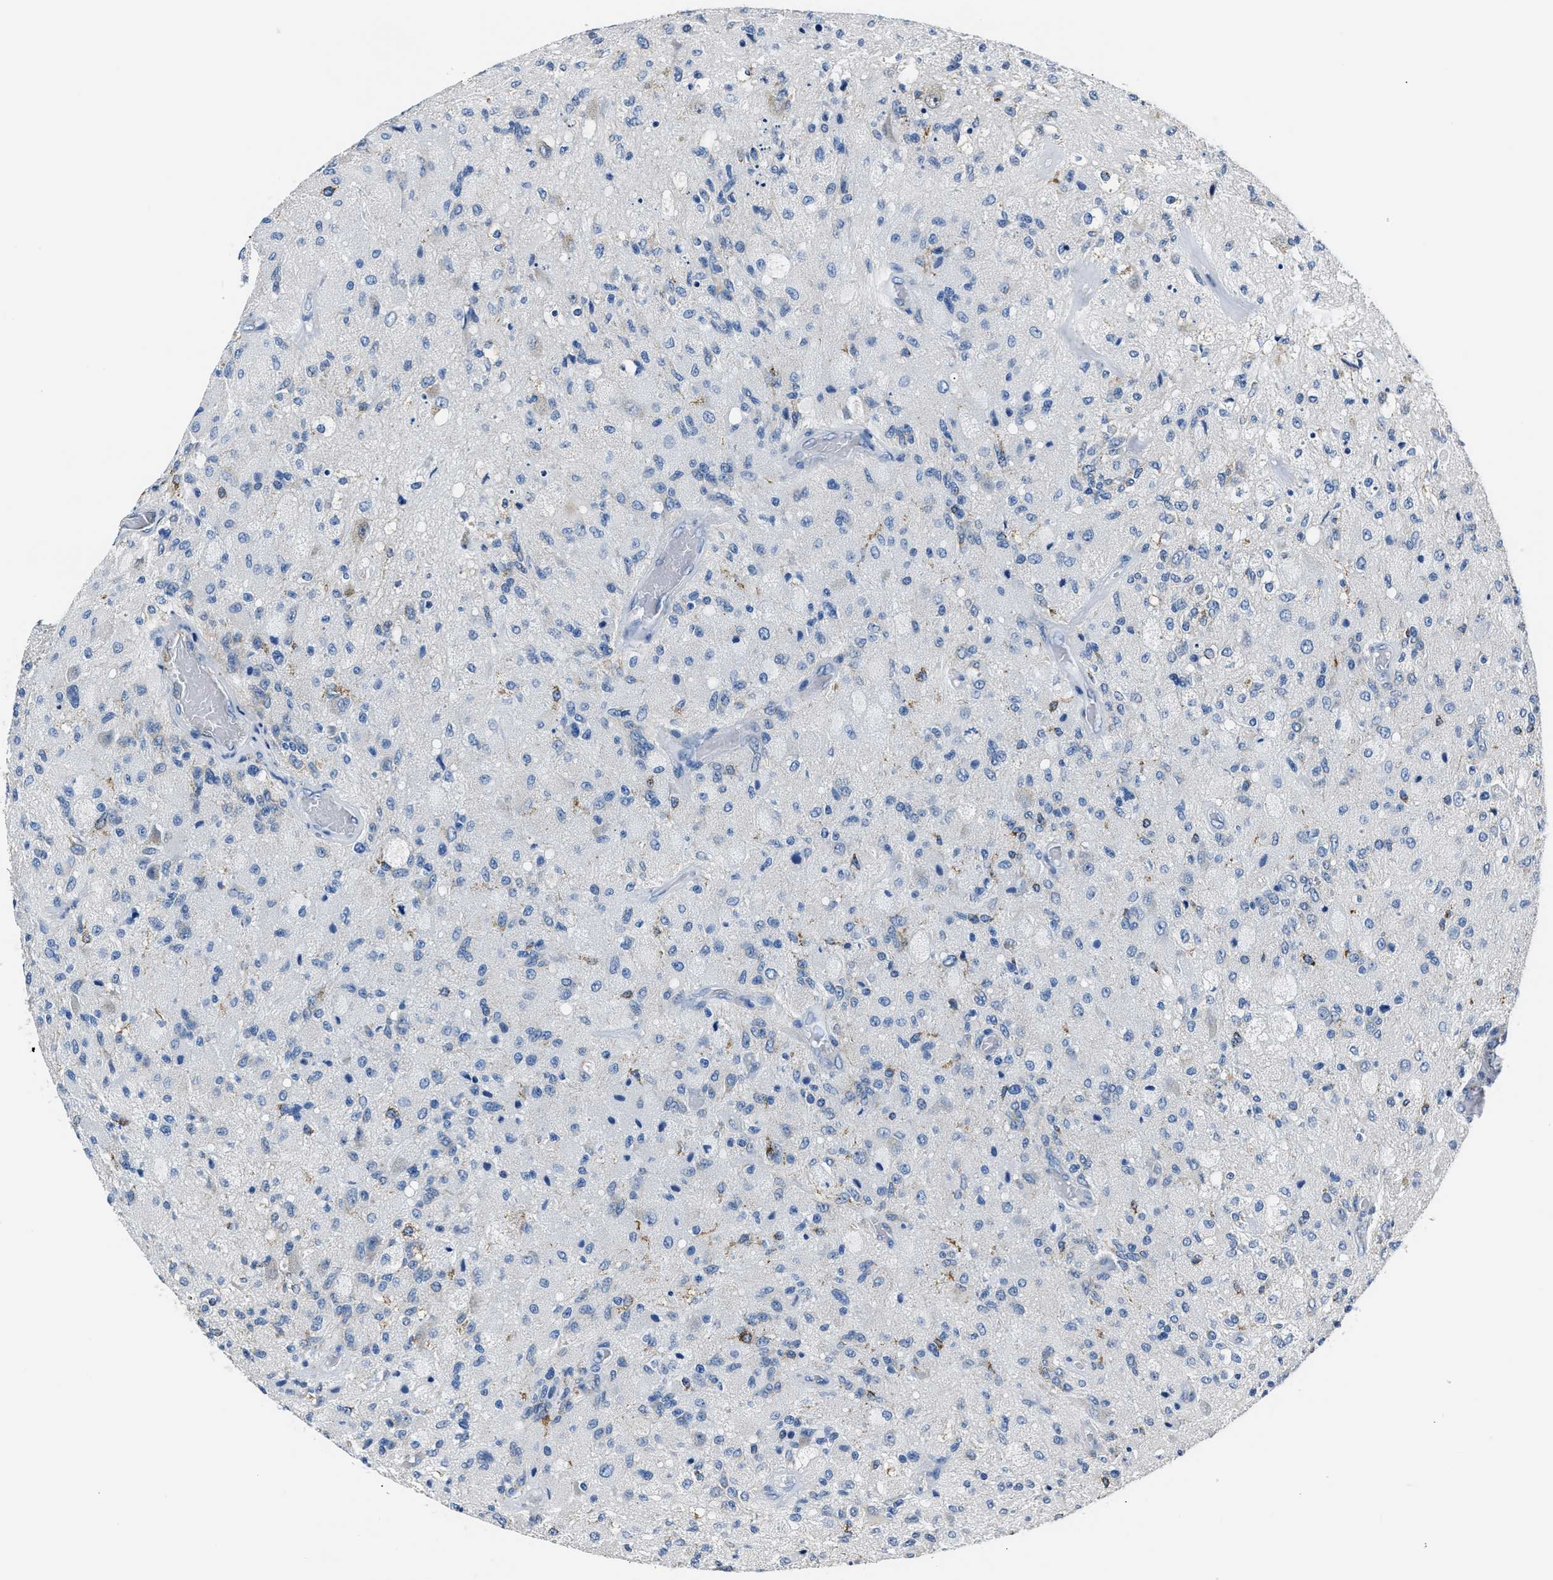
{"staining": {"intensity": "negative", "quantity": "none", "location": "none"}, "tissue": "glioma", "cell_type": "Tumor cells", "image_type": "cancer", "snomed": [{"axis": "morphology", "description": "Normal tissue, NOS"}, {"axis": "morphology", "description": "Glioma, malignant, High grade"}, {"axis": "topography", "description": "Cerebral cortex"}], "caption": "Tumor cells are negative for protein expression in human malignant glioma (high-grade).", "gene": "AMACR", "patient": {"sex": "male", "age": 77}}